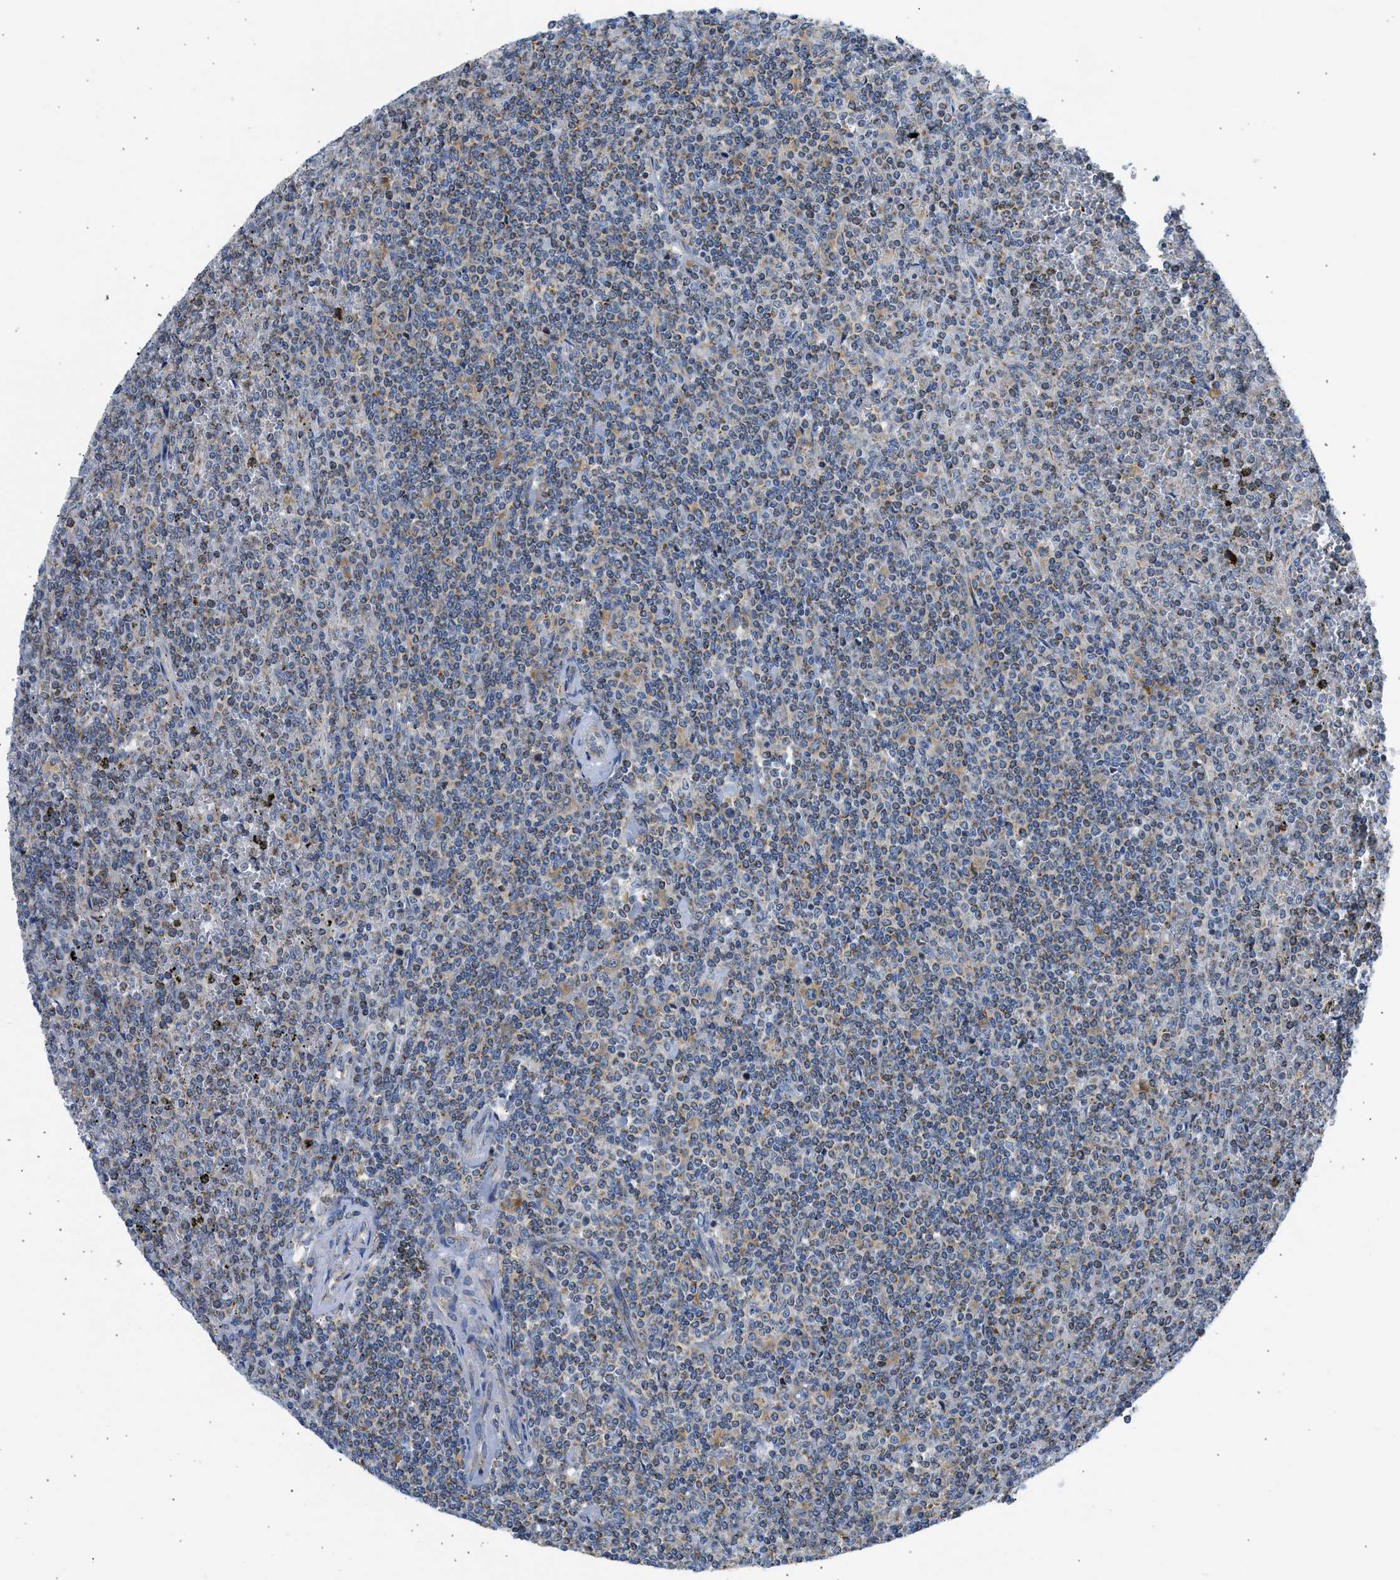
{"staining": {"intensity": "weak", "quantity": "25%-75%", "location": "cytoplasmic/membranous"}, "tissue": "lymphoma", "cell_type": "Tumor cells", "image_type": "cancer", "snomed": [{"axis": "morphology", "description": "Malignant lymphoma, non-Hodgkin's type, Low grade"}, {"axis": "topography", "description": "Spleen"}], "caption": "This is a histology image of immunohistochemistry staining of lymphoma, which shows weak staining in the cytoplasmic/membranous of tumor cells.", "gene": "CAMKK2", "patient": {"sex": "female", "age": 19}}